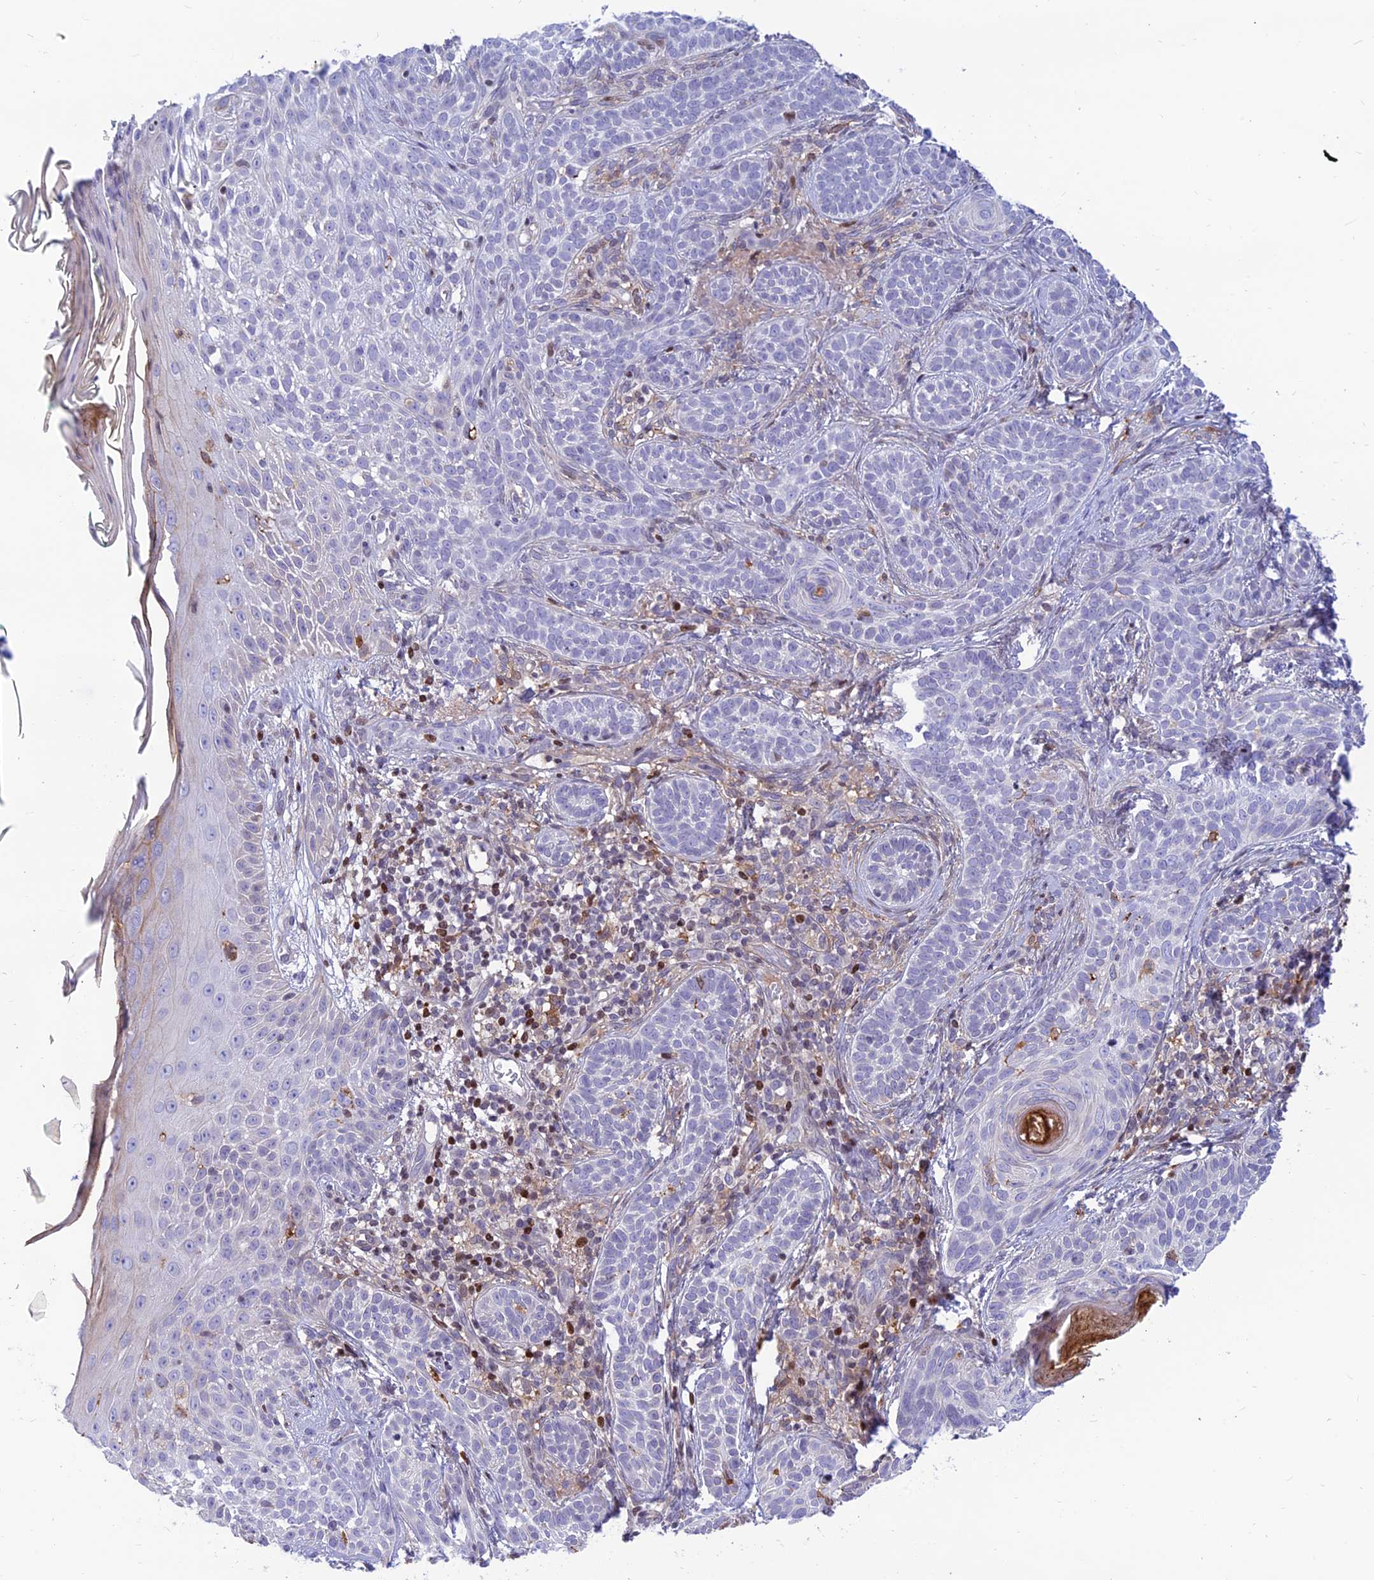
{"staining": {"intensity": "negative", "quantity": "none", "location": "none"}, "tissue": "skin cancer", "cell_type": "Tumor cells", "image_type": "cancer", "snomed": [{"axis": "morphology", "description": "Basal cell carcinoma"}, {"axis": "topography", "description": "Skin"}], "caption": "DAB (3,3'-diaminobenzidine) immunohistochemical staining of skin cancer (basal cell carcinoma) exhibits no significant expression in tumor cells. (Brightfield microscopy of DAB (3,3'-diaminobenzidine) immunohistochemistry at high magnification).", "gene": "FAM186B", "patient": {"sex": "male", "age": 71}}